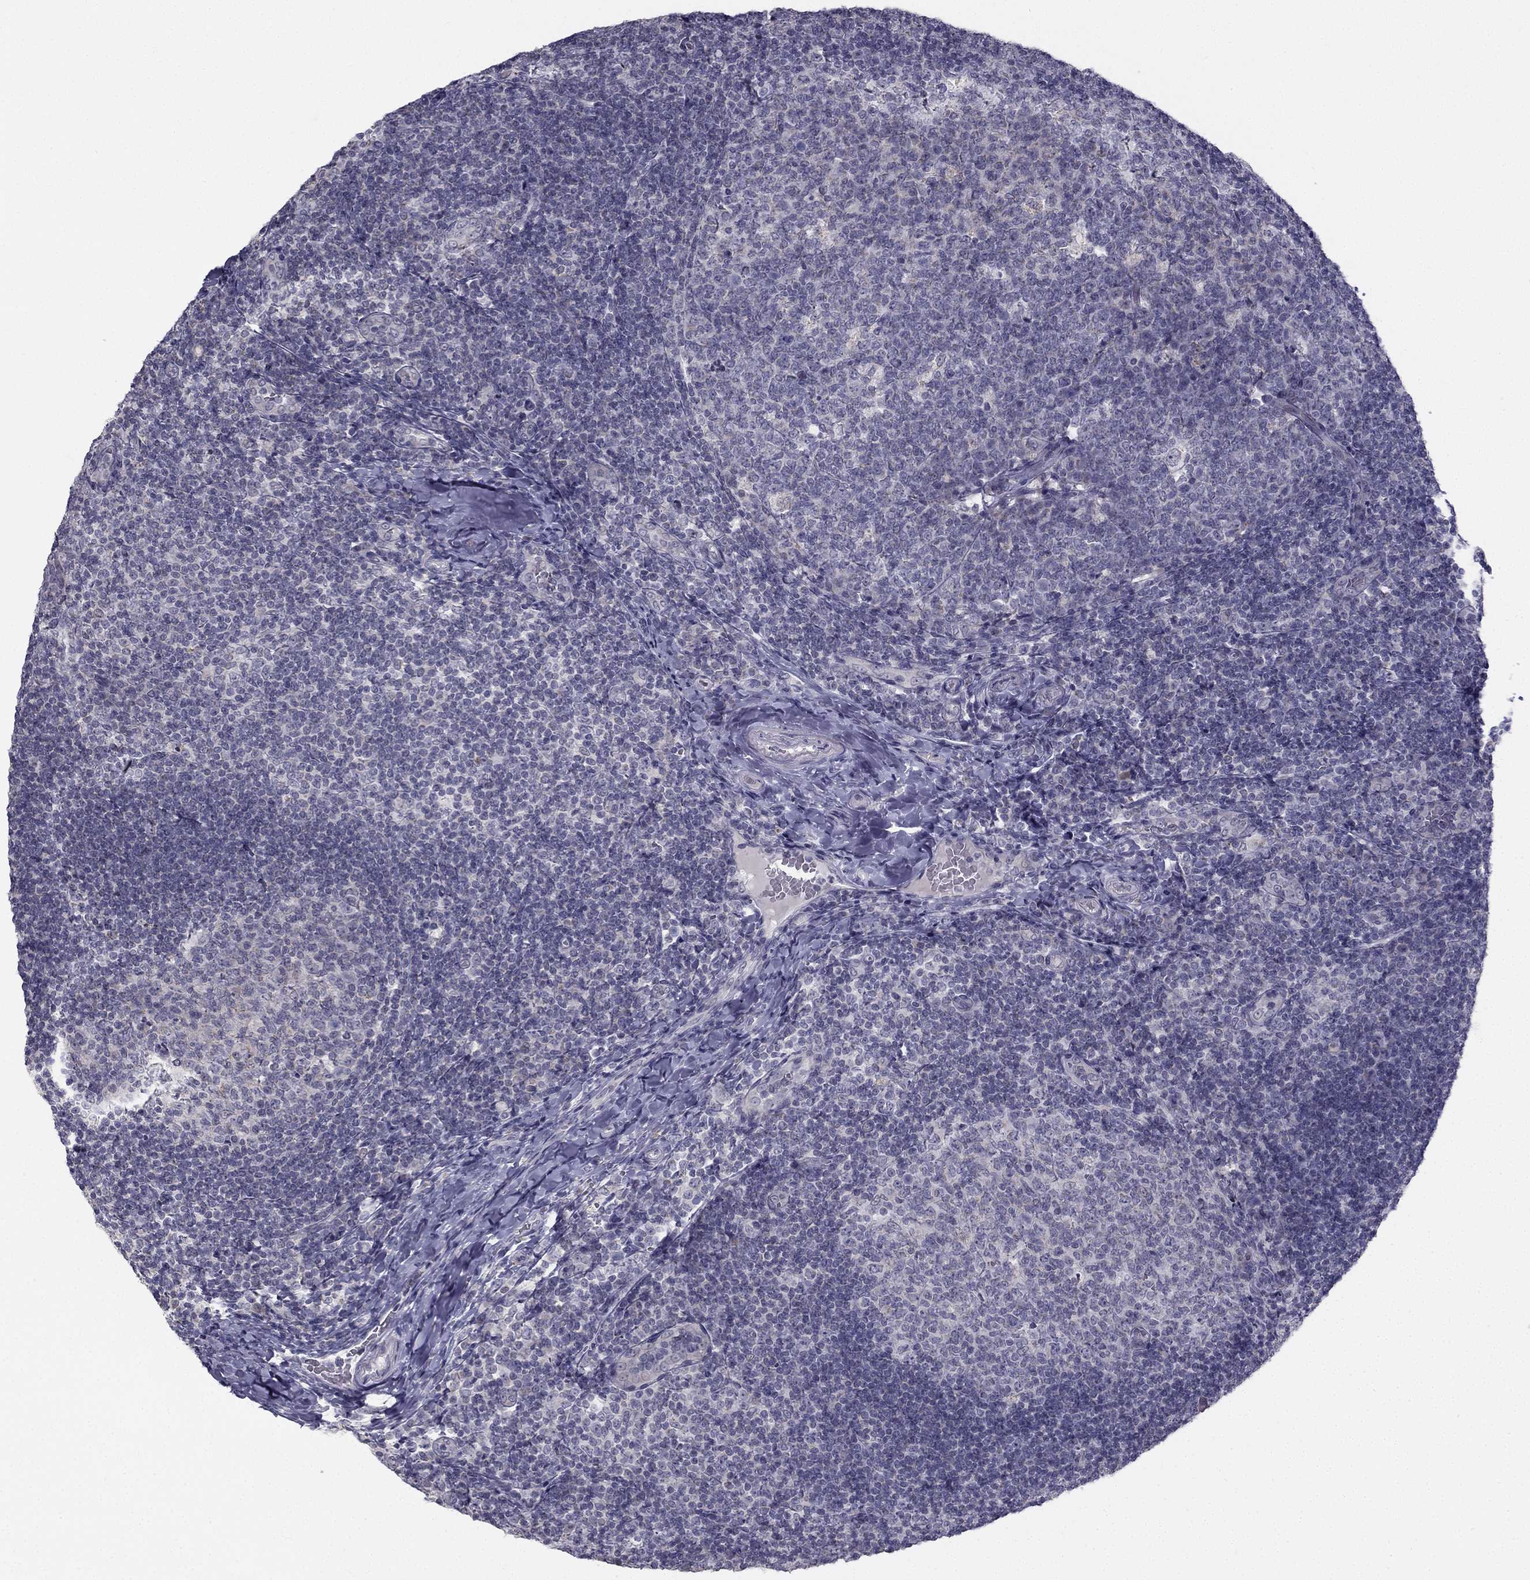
{"staining": {"intensity": "negative", "quantity": "none", "location": "none"}, "tissue": "tonsil", "cell_type": "Germinal center cells", "image_type": "normal", "snomed": [{"axis": "morphology", "description": "Normal tissue, NOS"}, {"axis": "topography", "description": "Tonsil"}], "caption": "Tonsil was stained to show a protein in brown. There is no significant expression in germinal center cells.", "gene": "C5orf49", "patient": {"sex": "male", "age": 17}}